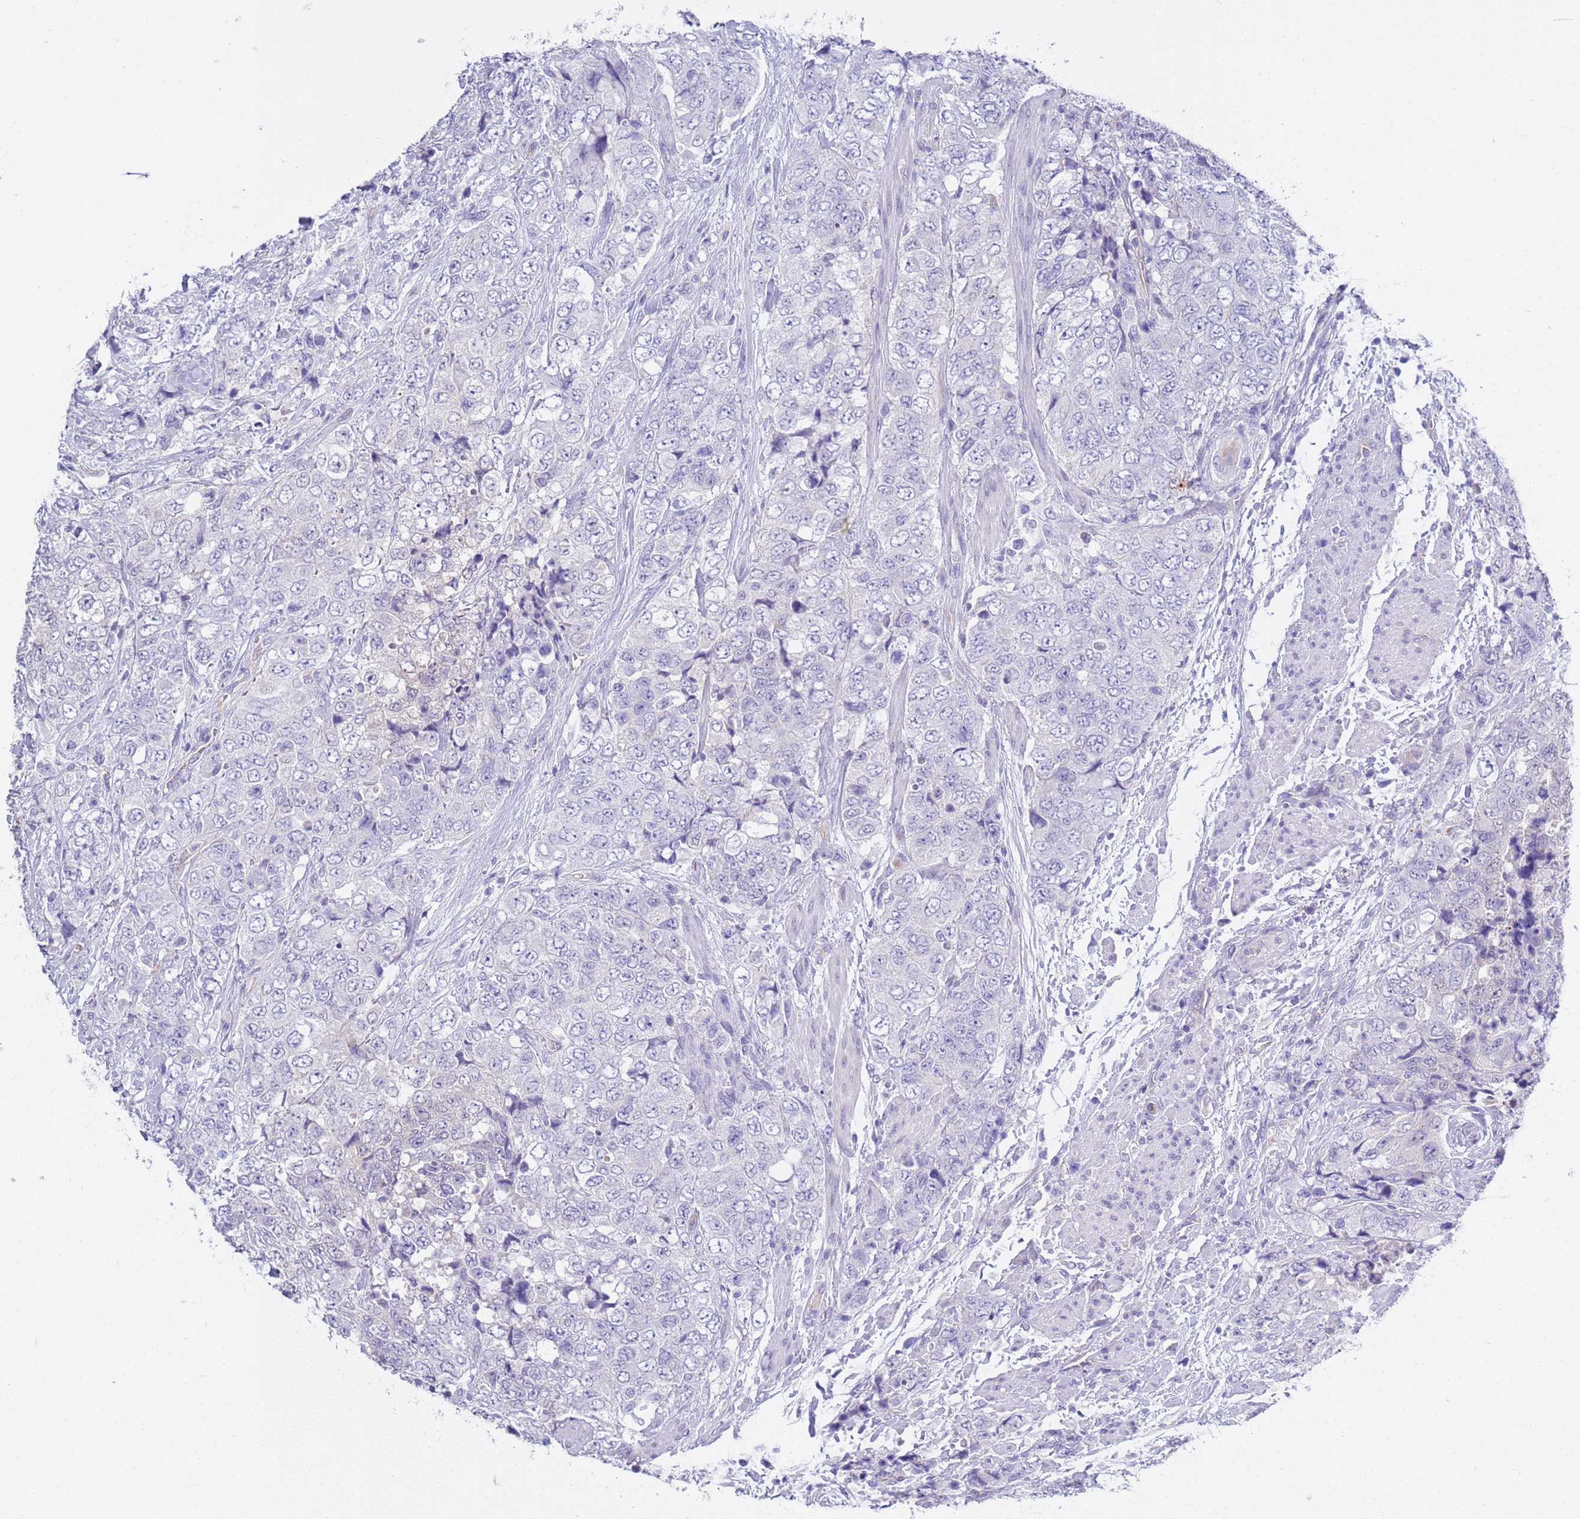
{"staining": {"intensity": "negative", "quantity": "none", "location": "none"}, "tissue": "urothelial cancer", "cell_type": "Tumor cells", "image_type": "cancer", "snomed": [{"axis": "morphology", "description": "Urothelial carcinoma, High grade"}, {"axis": "topography", "description": "Urinary bladder"}], "caption": "The immunohistochemistry (IHC) photomicrograph has no significant staining in tumor cells of urothelial cancer tissue.", "gene": "BRMS1L", "patient": {"sex": "female", "age": 78}}